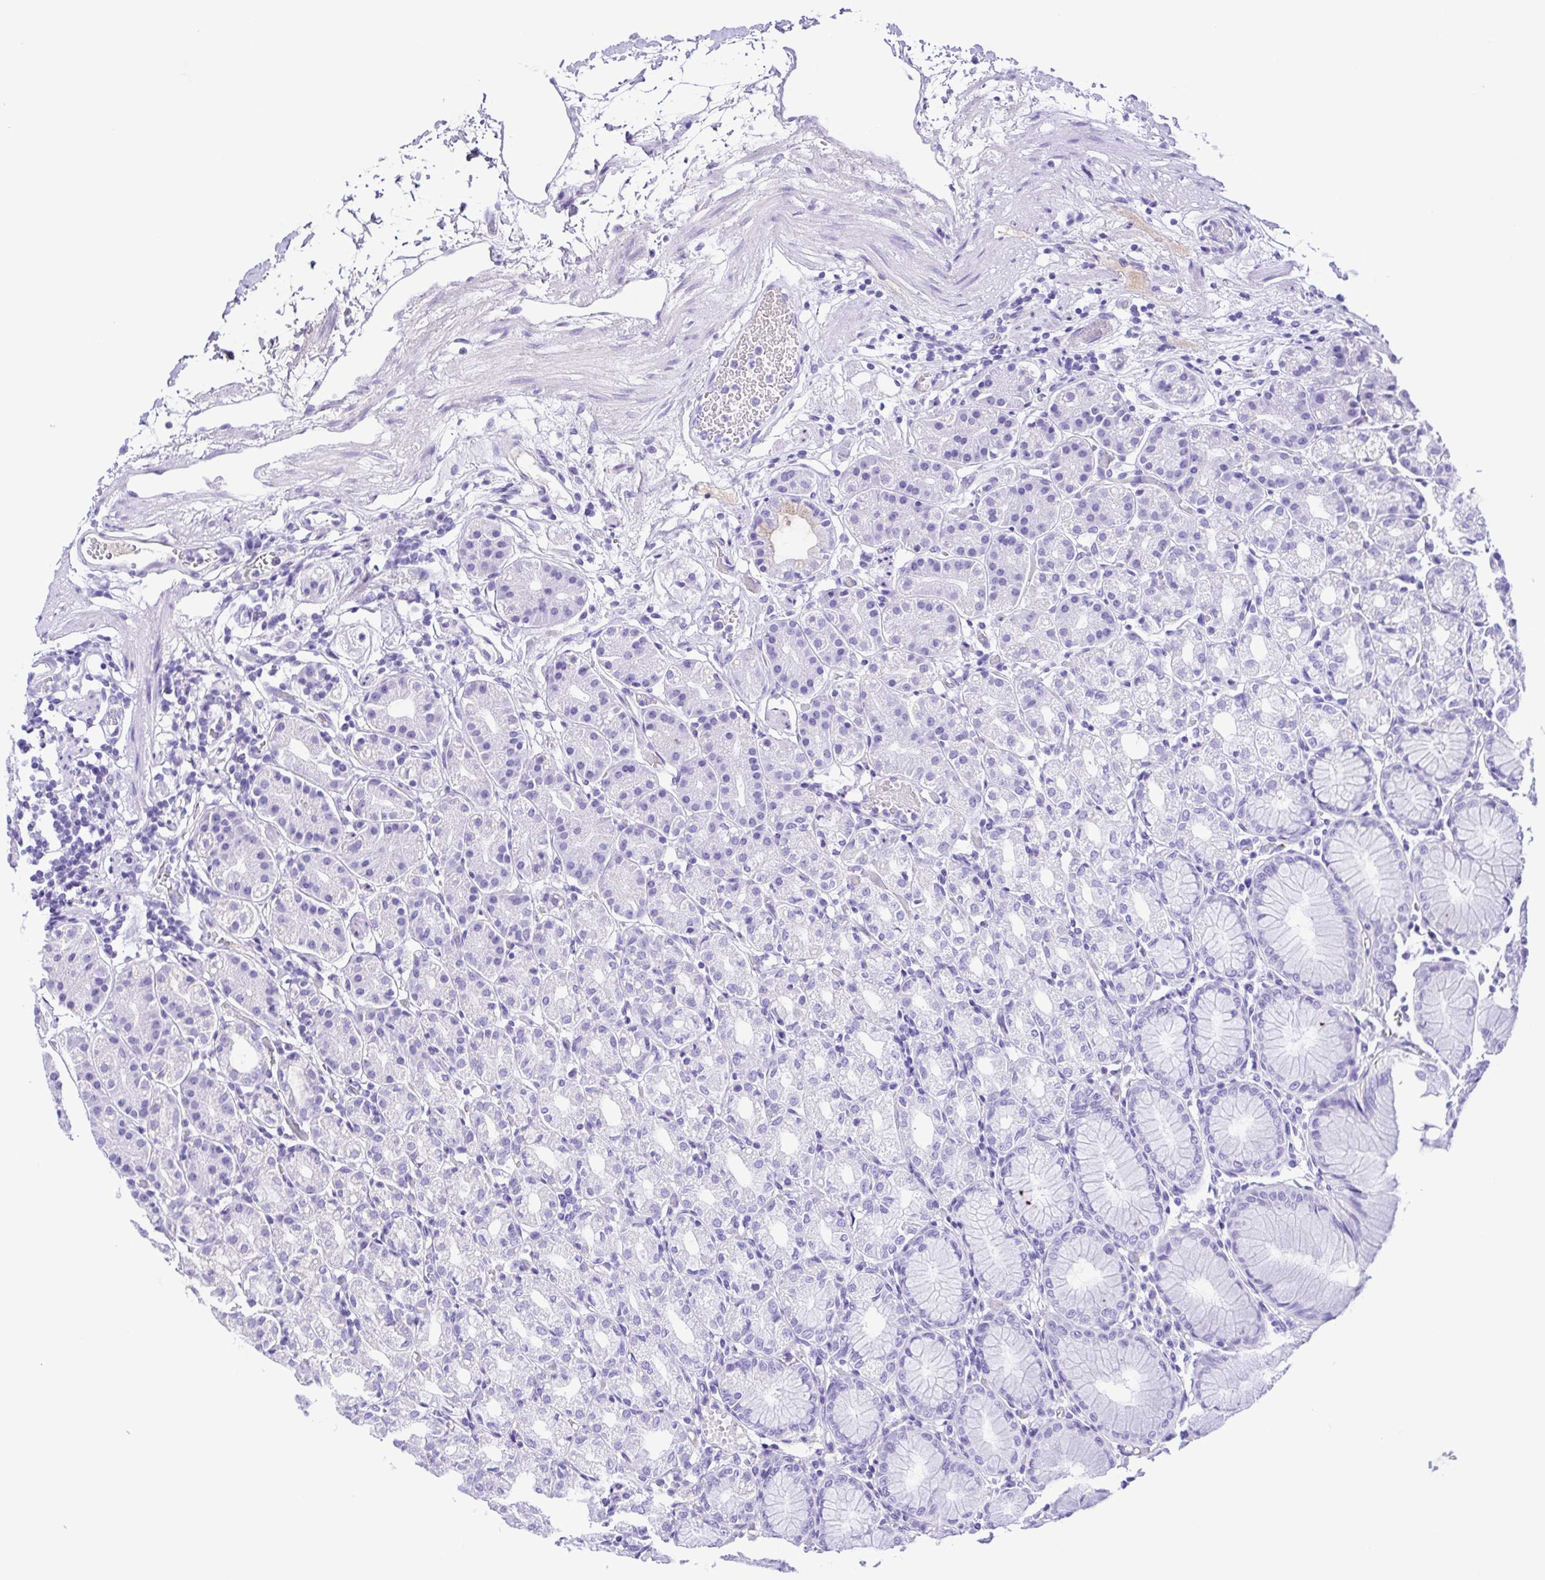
{"staining": {"intensity": "negative", "quantity": "none", "location": "none"}, "tissue": "stomach", "cell_type": "Glandular cells", "image_type": "normal", "snomed": [{"axis": "morphology", "description": "Normal tissue, NOS"}, {"axis": "topography", "description": "Stomach"}], "caption": "Micrograph shows no protein staining in glandular cells of unremarkable stomach. The staining was performed using DAB to visualize the protein expression in brown, while the nuclei were stained in blue with hematoxylin (Magnification: 20x).", "gene": "IGFL1", "patient": {"sex": "female", "age": 57}}